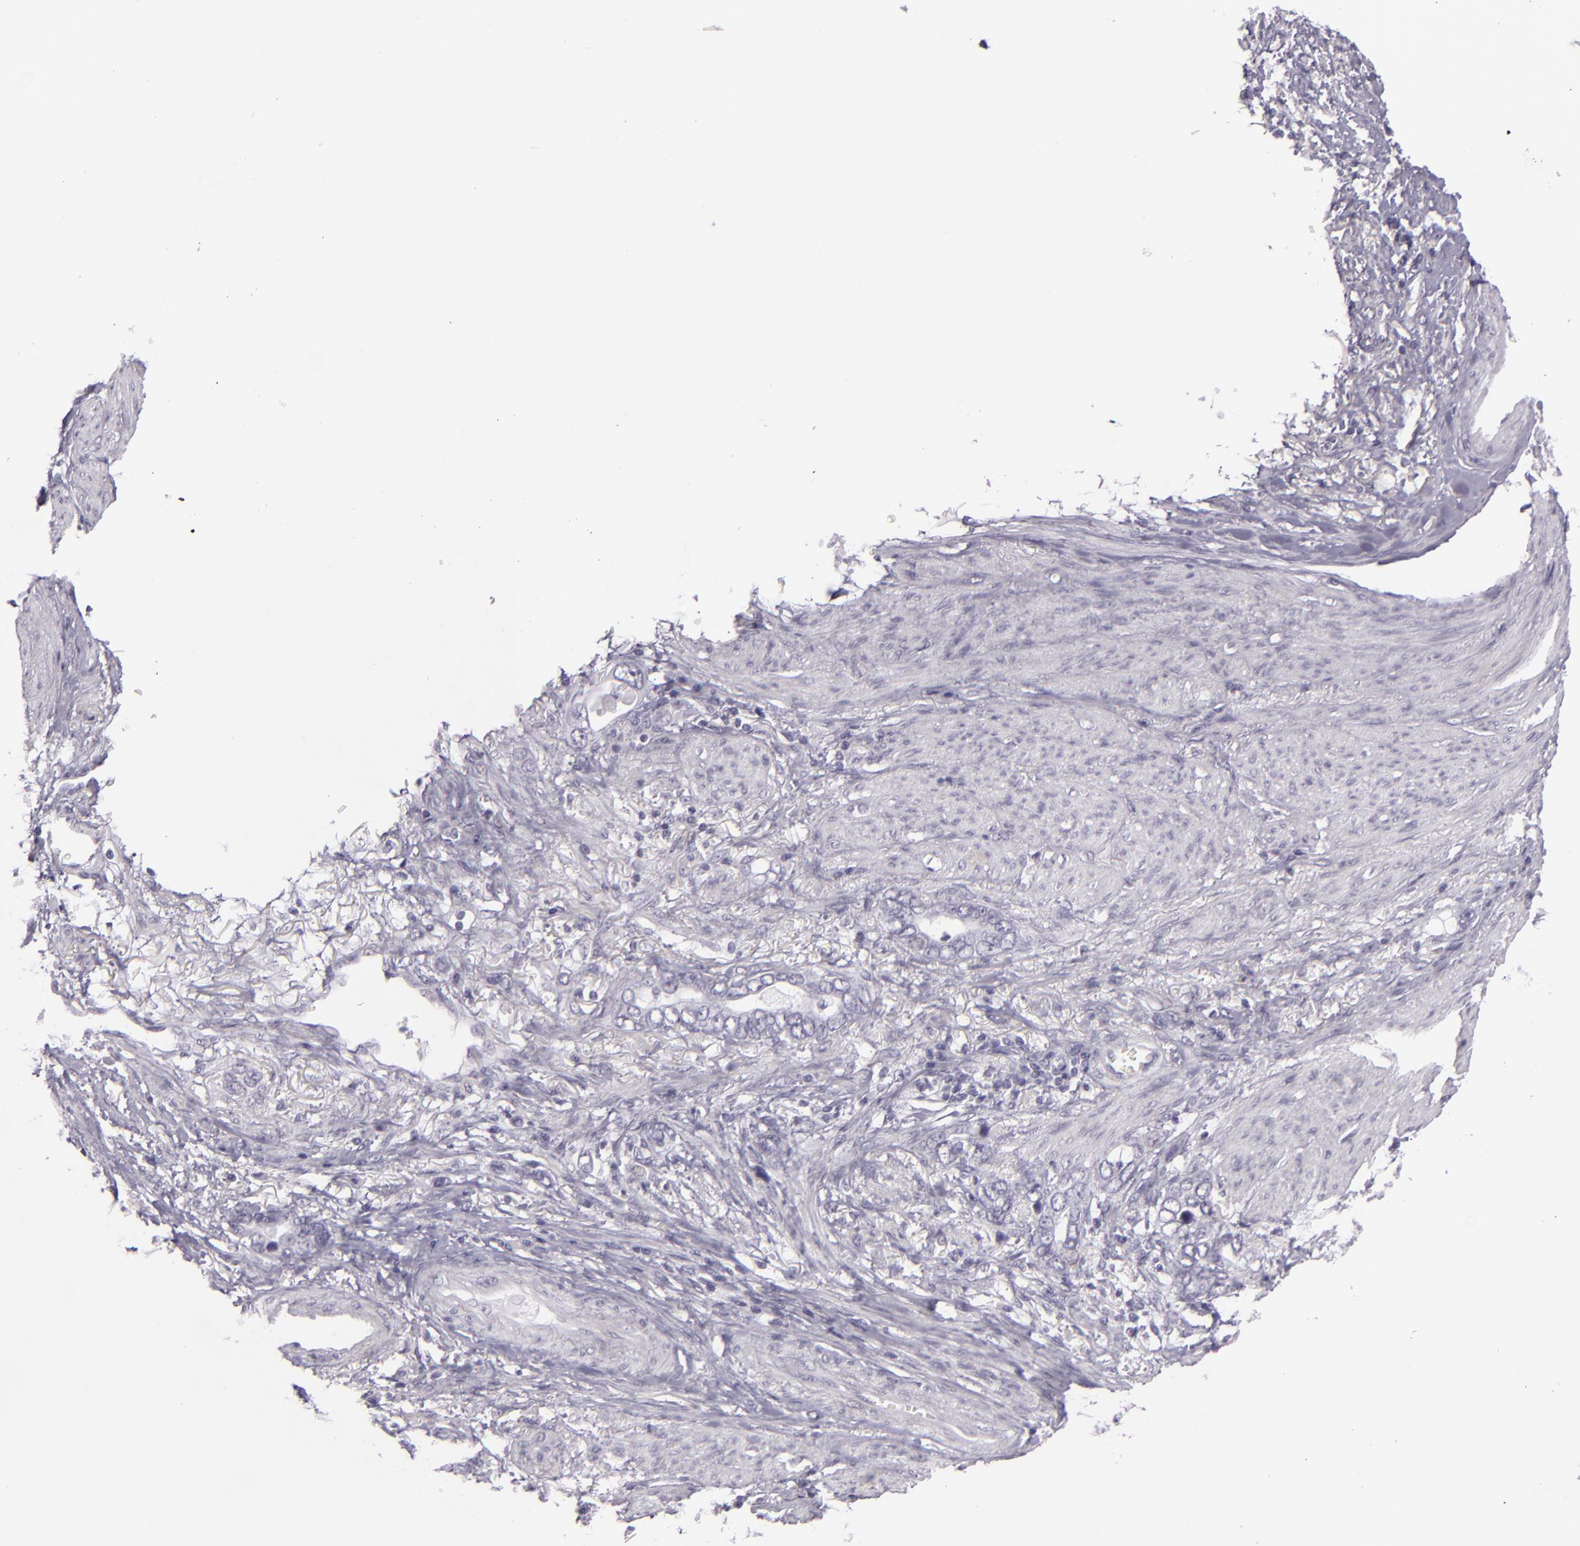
{"staining": {"intensity": "negative", "quantity": "none", "location": "none"}, "tissue": "stomach cancer", "cell_type": "Tumor cells", "image_type": "cancer", "snomed": [{"axis": "morphology", "description": "Adenocarcinoma, NOS"}, {"axis": "topography", "description": "Stomach"}], "caption": "This is an immunohistochemistry (IHC) image of human stomach adenocarcinoma. There is no positivity in tumor cells.", "gene": "MCM3", "patient": {"sex": "male", "age": 78}}